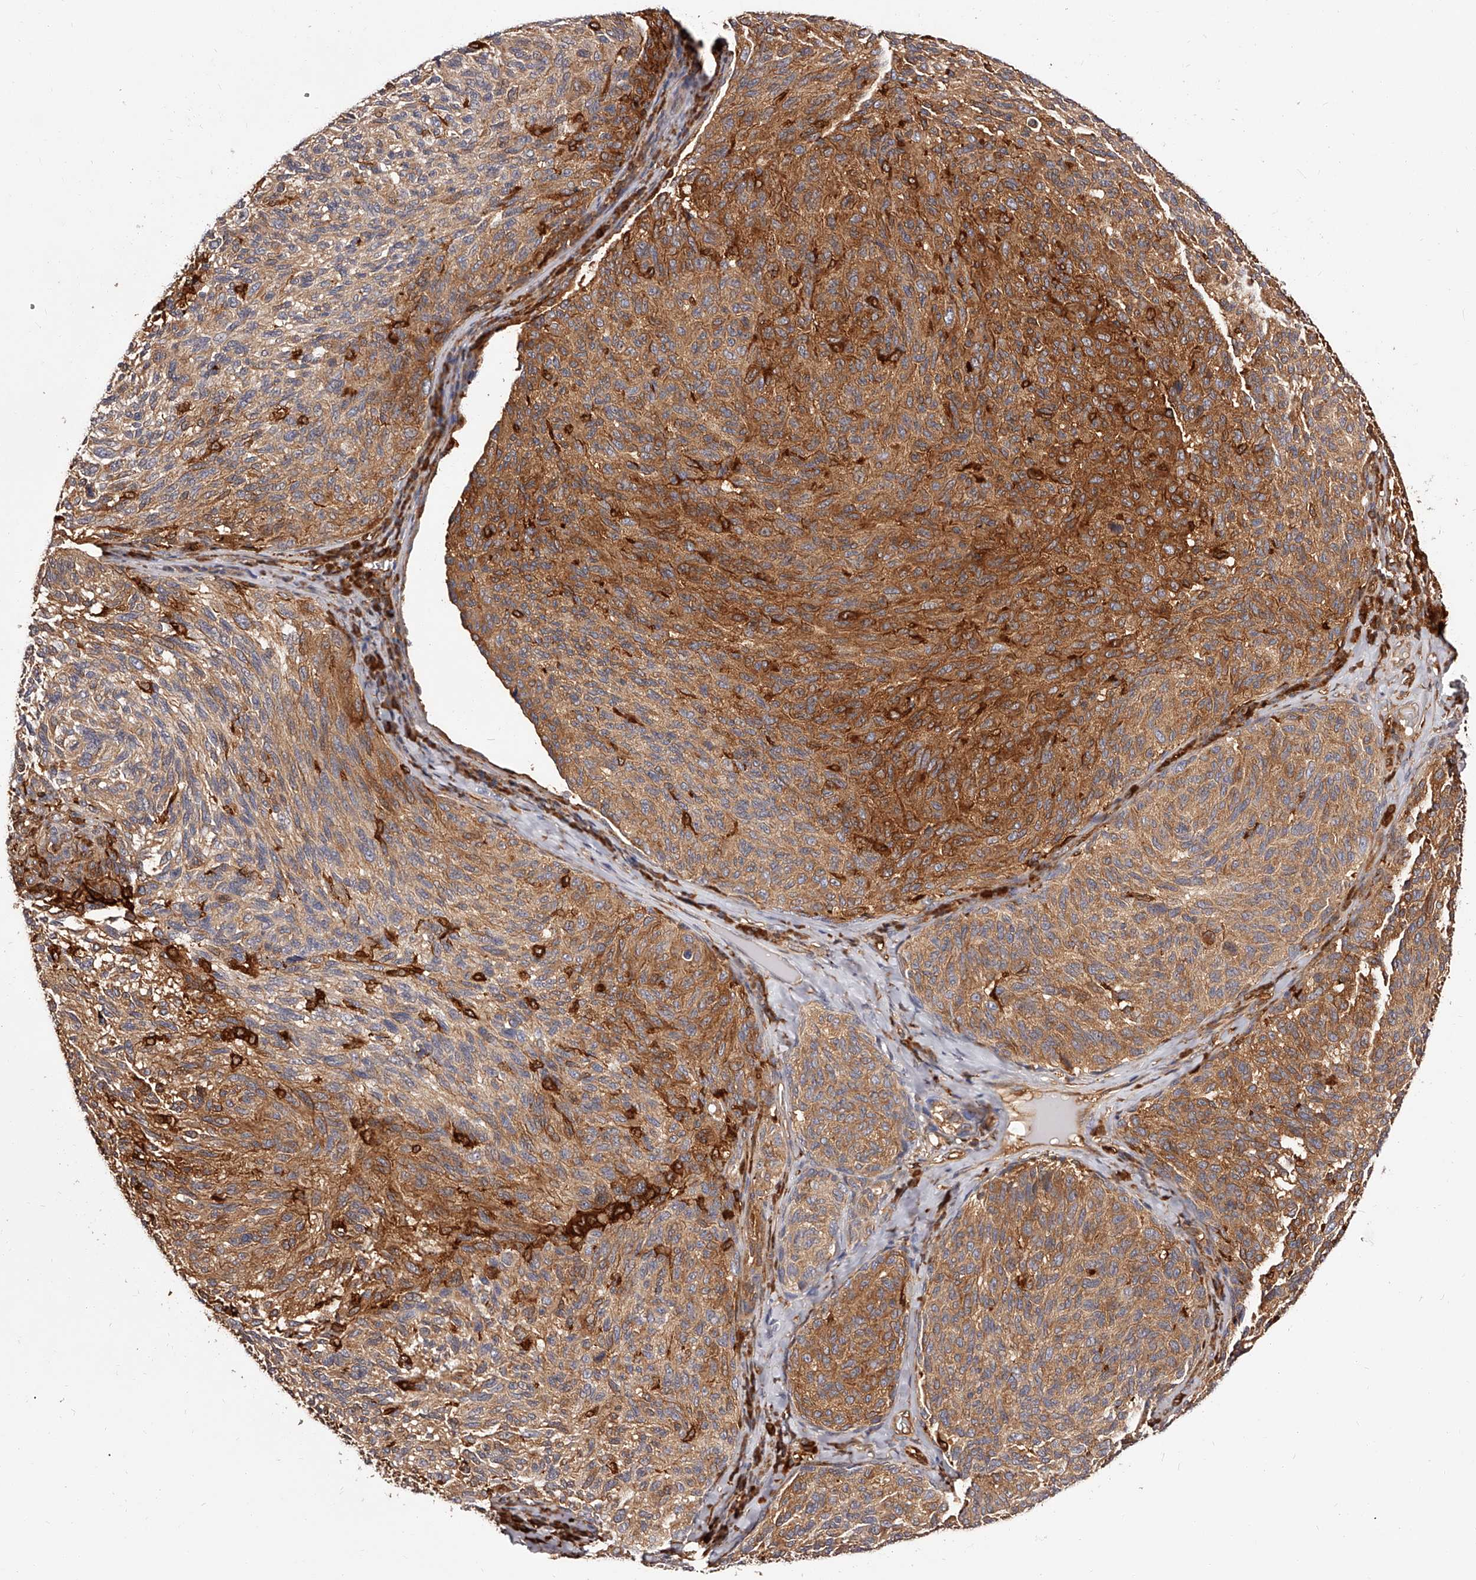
{"staining": {"intensity": "moderate", "quantity": ">75%", "location": "cytoplasmic/membranous"}, "tissue": "melanoma", "cell_type": "Tumor cells", "image_type": "cancer", "snomed": [{"axis": "morphology", "description": "Malignant melanoma, NOS"}, {"axis": "topography", "description": "Skin"}], "caption": "Human malignant melanoma stained with a protein marker displays moderate staining in tumor cells.", "gene": "LAP3", "patient": {"sex": "female", "age": 73}}